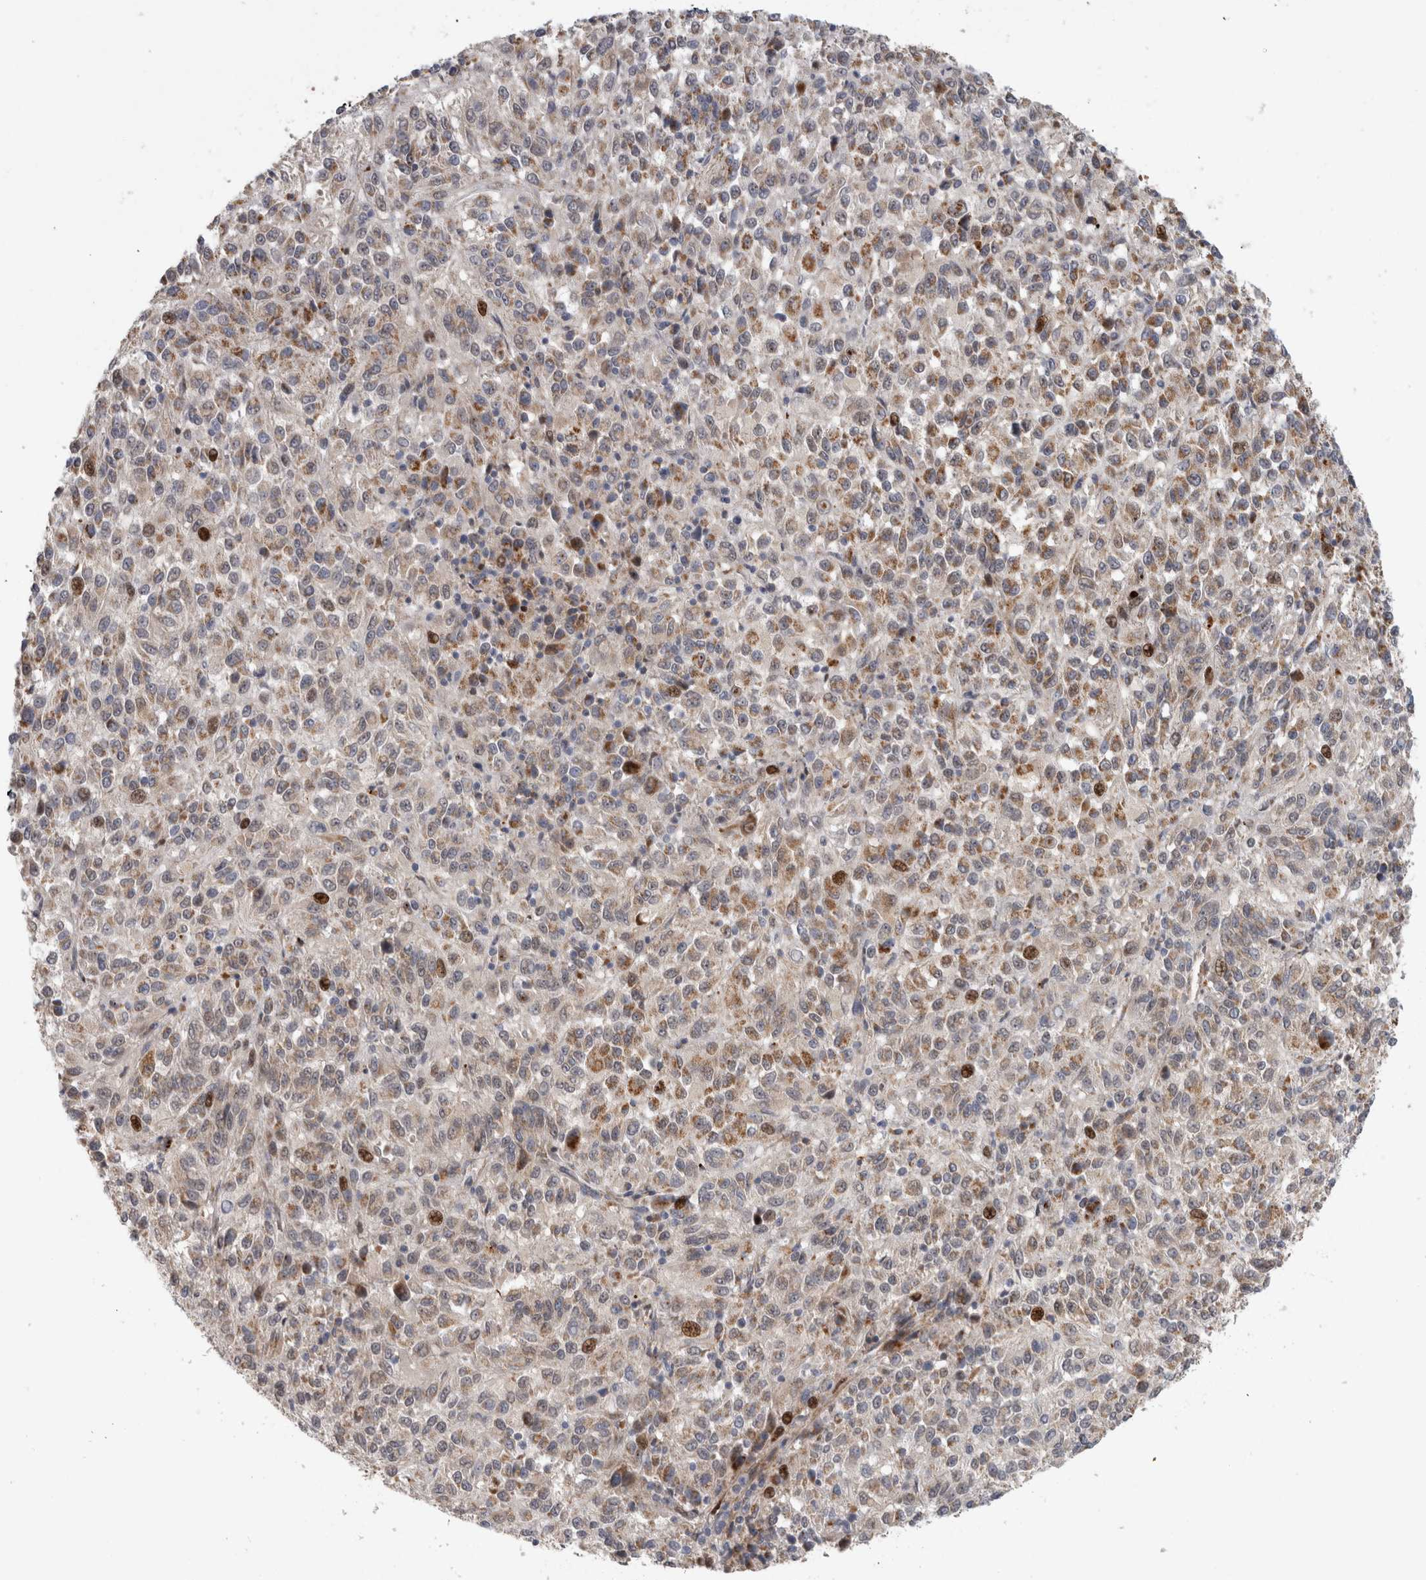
{"staining": {"intensity": "moderate", "quantity": "<25%", "location": "cytoplasmic/membranous,nuclear"}, "tissue": "melanoma", "cell_type": "Tumor cells", "image_type": "cancer", "snomed": [{"axis": "morphology", "description": "Malignant melanoma, Metastatic site"}, {"axis": "topography", "description": "Lung"}], "caption": "Immunohistochemistry (IHC) (DAB) staining of human melanoma demonstrates moderate cytoplasmic/membranous and nuclear protein staining in about <25% of tumor cells. Using DAB (3,3'-diaminobenzidine) (brown) and hematoxylin (blue) stains, captured at high magnification using brightfield microscopy.", "gene": "RBM48", "patient": {"sex": "male", "age": 64}}